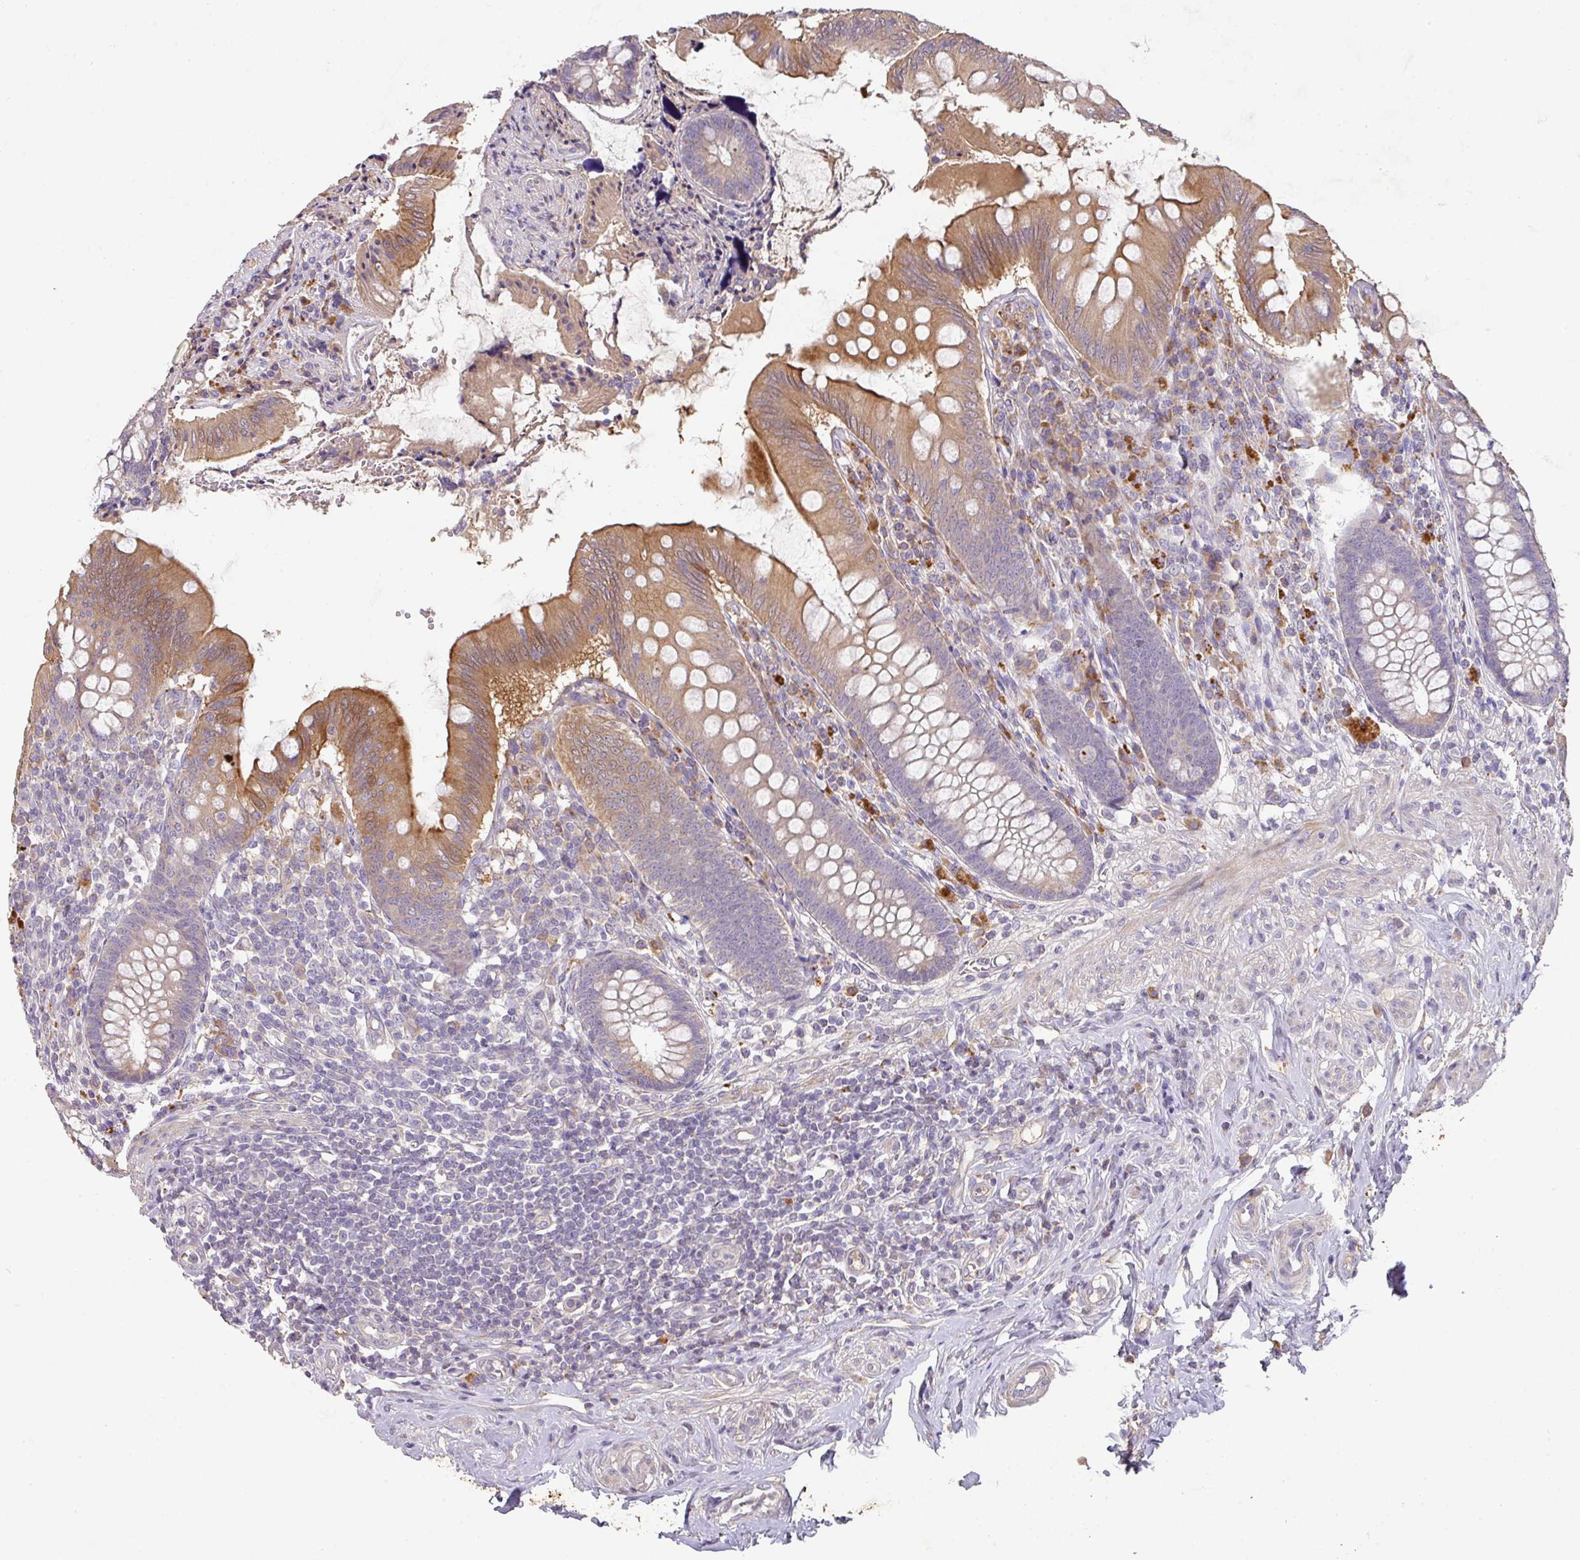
{"staining": {"intensity": "moderate", "quantity": "25%-75%", "location": "cytoplasmic/membranous"}, "tissue": "appendix", "cell_type": "Glandular cells", "image_type": "normal", "snomed": [{"axis": "morphology", "description": "Normal tissue, NOS"}, {"axis": "topography", "description": "Appendix"}], "caption": "DAB (3,3'-diaminobenzidine) immunohistochemical staining of benign human appendix demonstrates moderate cytoplasmic/membranous protein expression in about 25%-75% of glandular cells.", "gene": "ZNF266", "patient": {"sex": "female", "age": 51}}